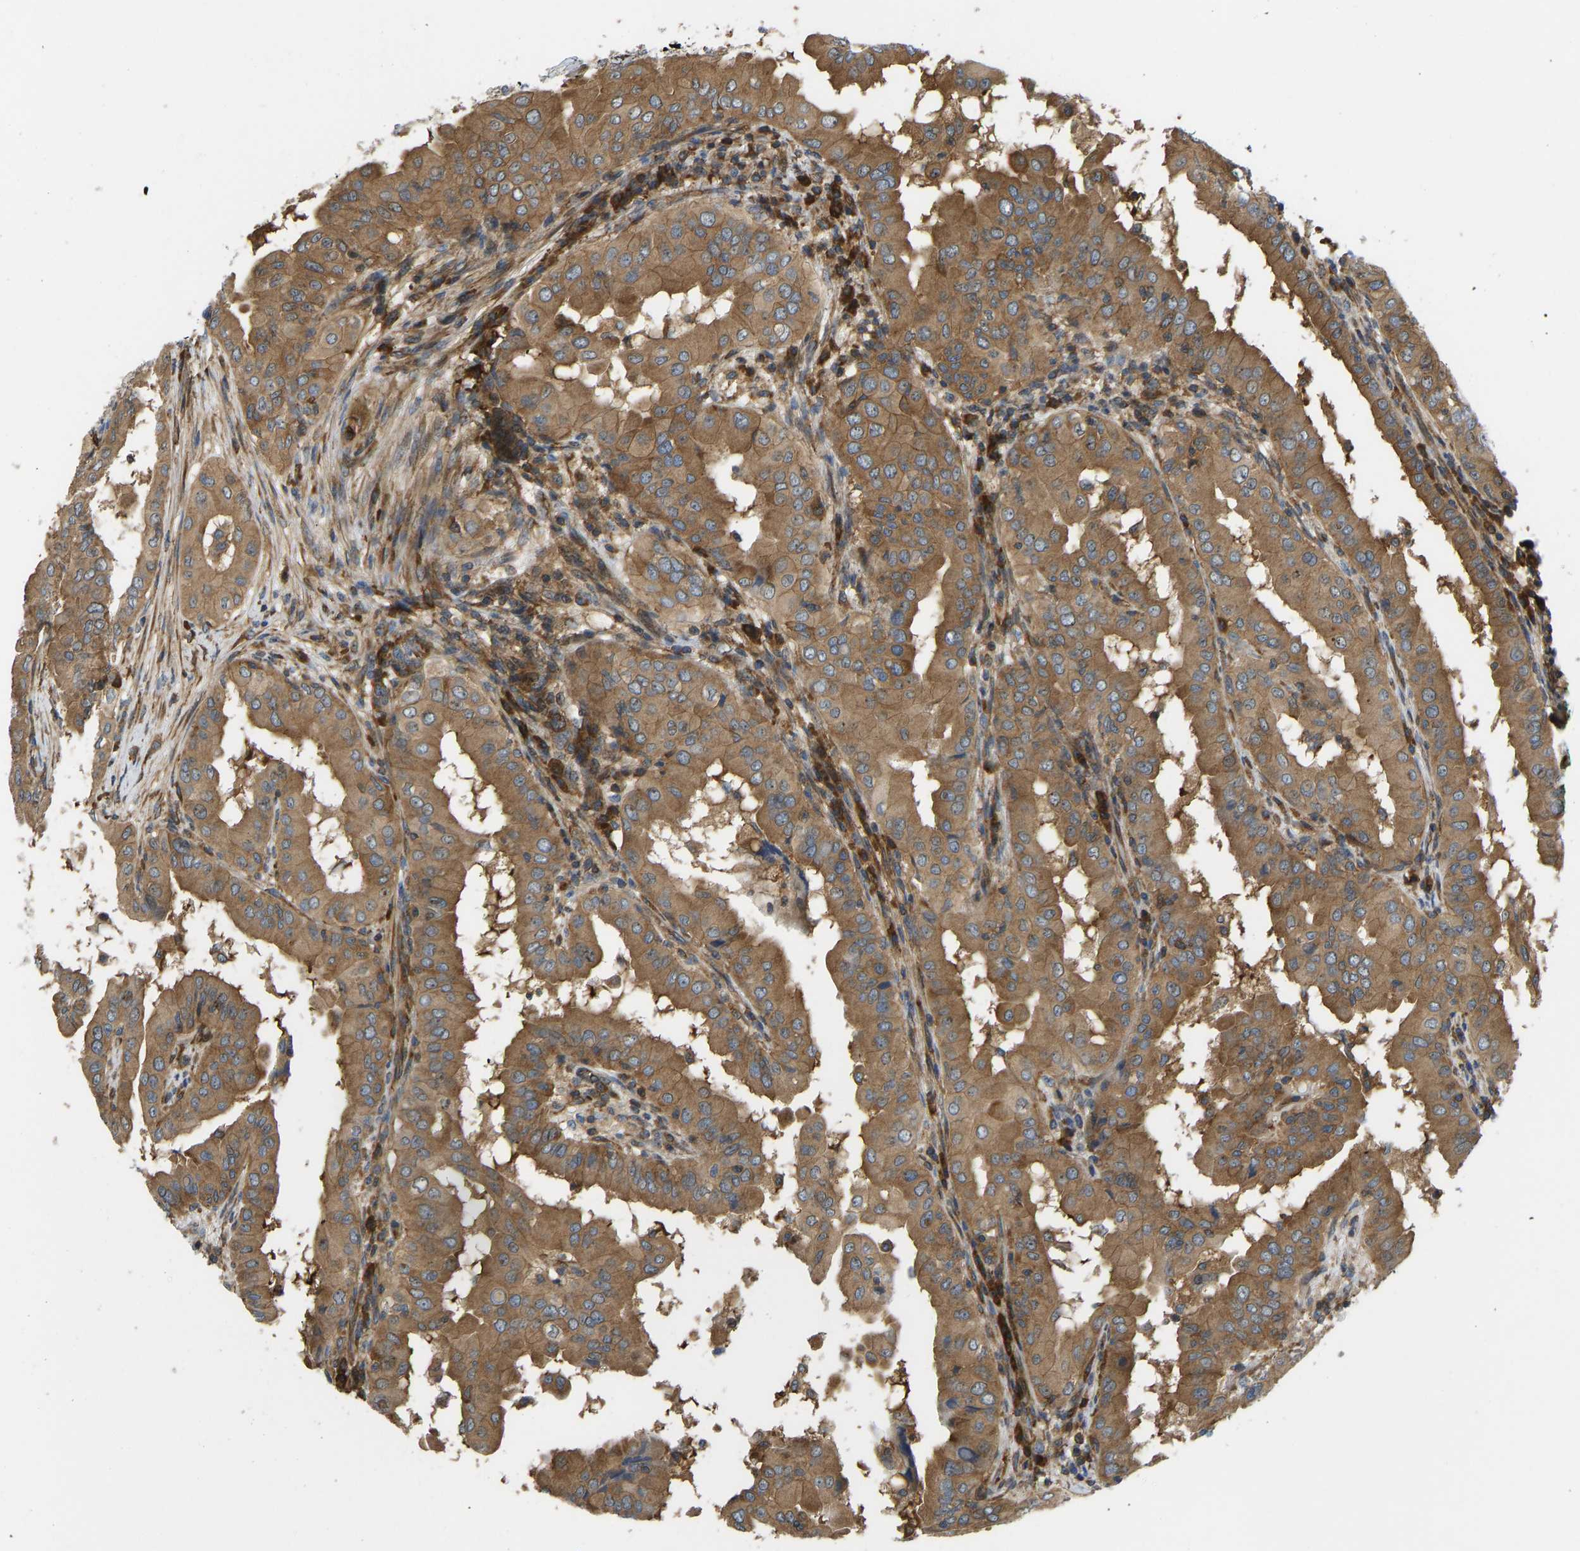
{"staining": {"intensity": "moderate", "quantity": ">75%", "location": "cytoplasmic/membranous"}, "tissue": "thyroid cancer", "cell_type": "Tumor cells", "image_type": "cancer", "snomed": [{"axis": "morphology", "description": "Papillary adenocarcinoma, NOS"}, {"axis": "topography", "description": "Thyroid gland"}], "caption": "Immunohistochemical staining of human thyroid cancer (papillary adenocarcinoma) demonstrates medium levels of moderate cytoplasmic/membranous protein staining in about >75% of tumor cells.", "gene": "RASGRF2", "patient": {"sex": "male", "age": 33}}